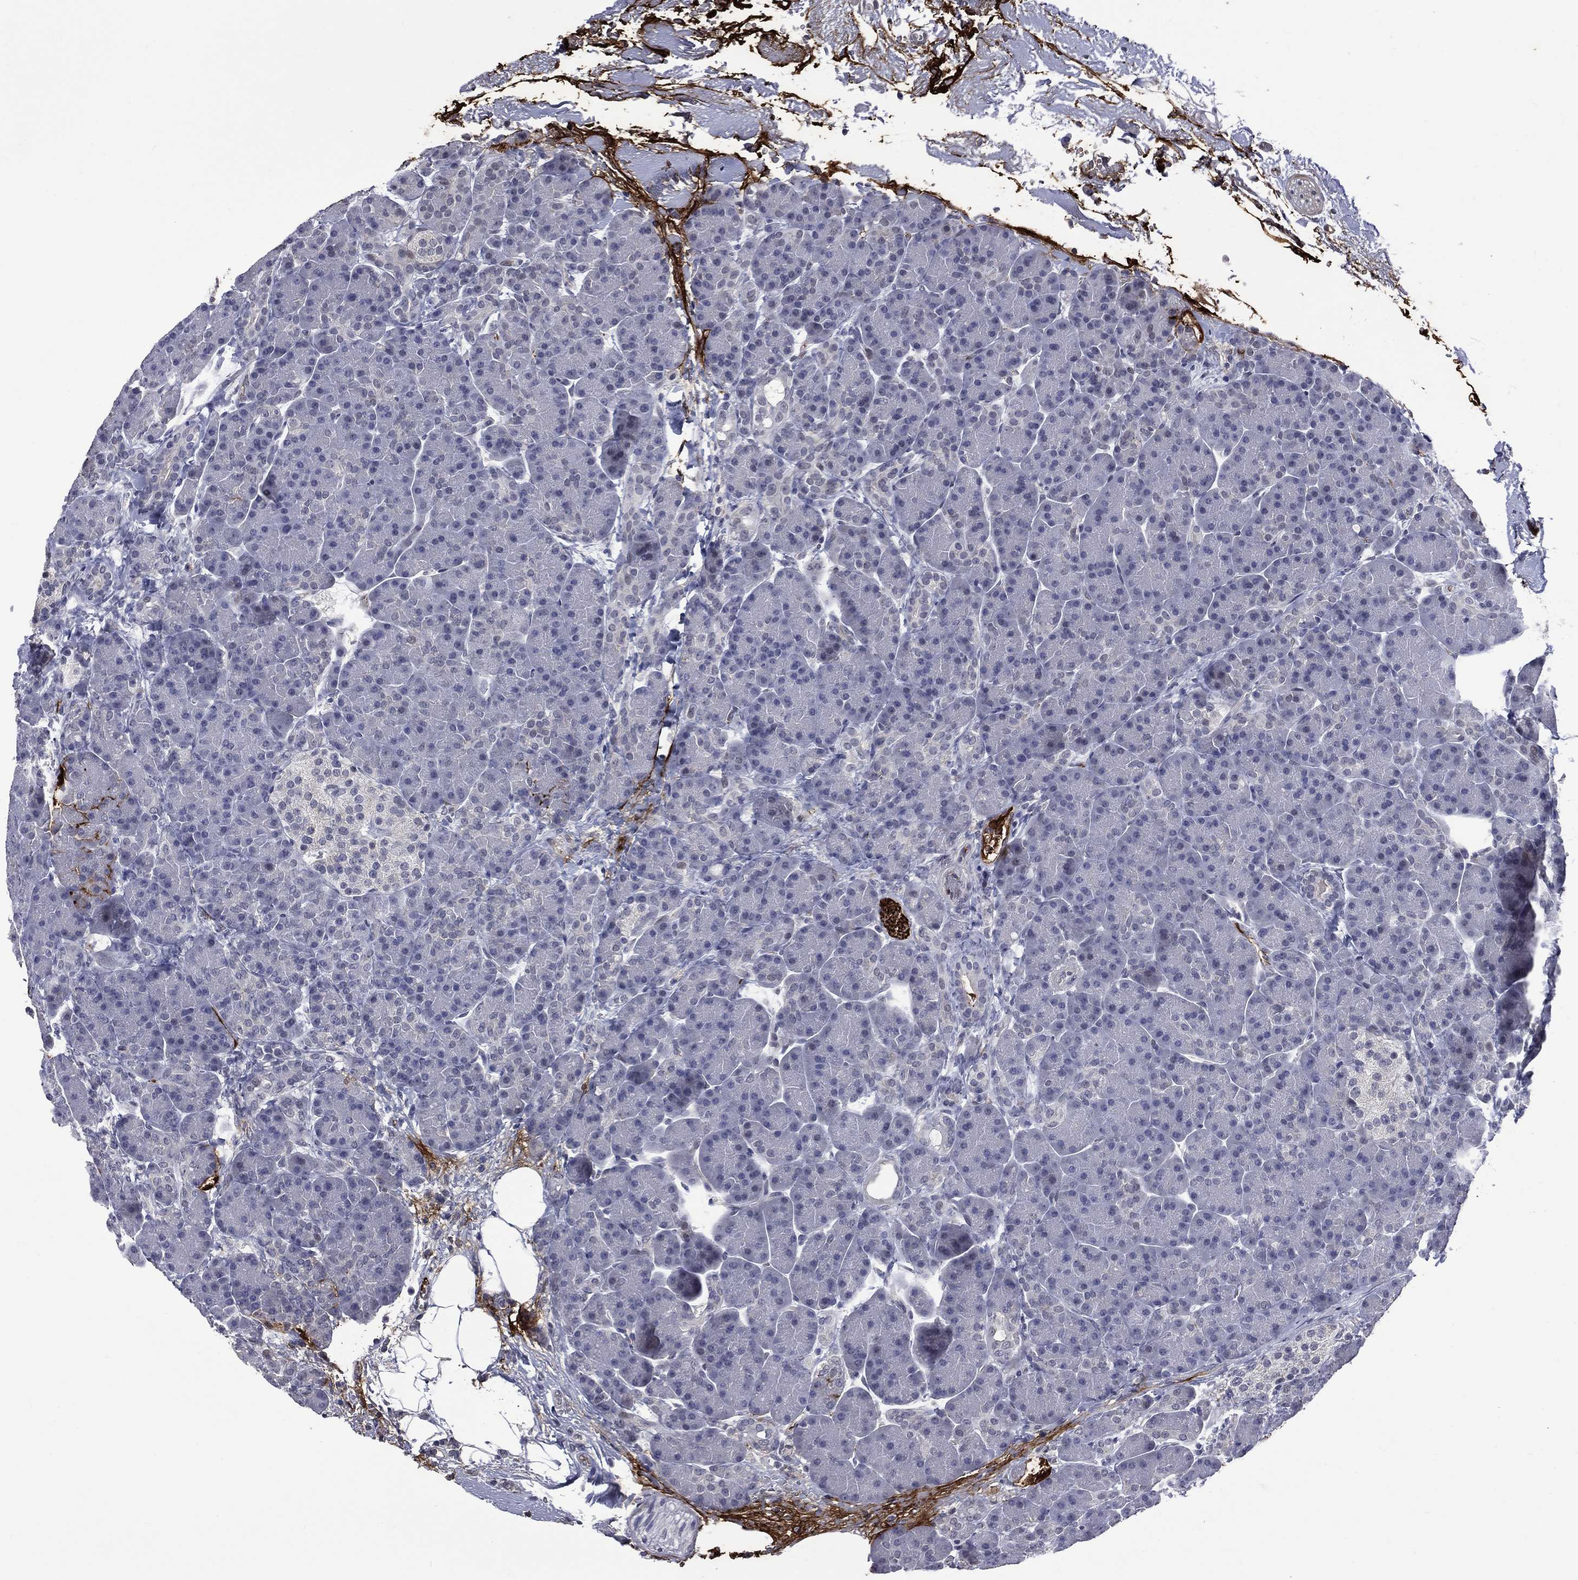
{"staining": {"intensity": "negative", "quantity": "none", "location": "none"}, "tissue": "pancreas", "cell_type": "Exocrine glandular cells", "image_type": "normal", "snomed": [{"axis": "morphology", "description": "Normal tissue, NOS"}, {"axis": "topography", "description": "Pancreas"}], "caption": "This is a image of immunohistochemistry staining of normal pancreas, which shows no staining in exocrine glandular cells.", "gene": "FGG", "patient": {"sex": "female", "age": 63}}